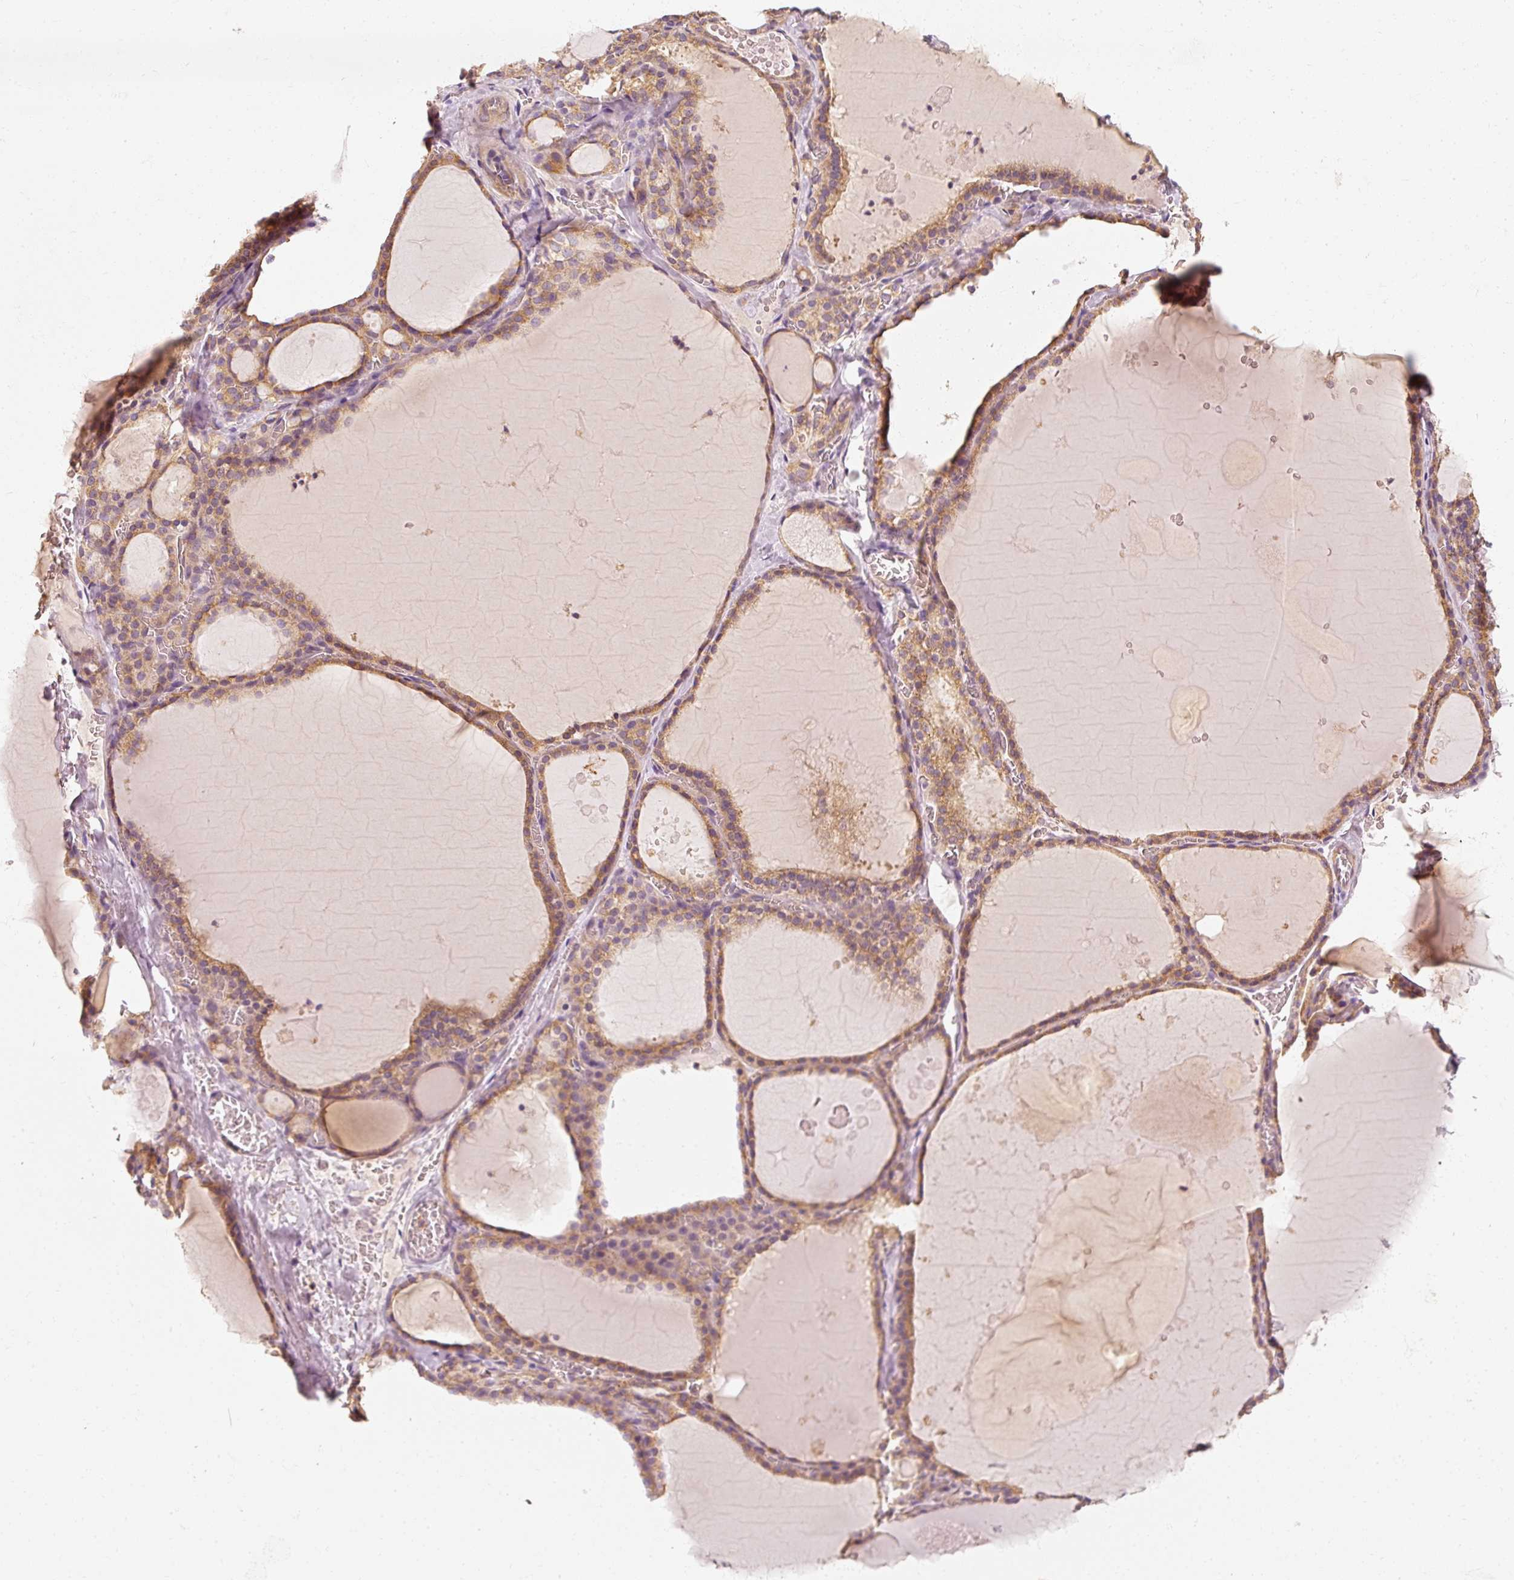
{"staining": {"intensity": "moderate", "quantity": ">75%", "location": "cytoplasmic/membranous"}, "tissue": "thyroid gland", "cell_type": "Glandular cells", "image_type": "normal", "snomed": [{"axis": "morphology", "description": "Normal tissue, NOS"}, {"axis": "topography", "description": "Thyroid gland"}], "caption": "Glandular cells show medium levels of moderate cytoplasmic/membranous positivity in approximately >75% of cells in benign human thyroid gland. Using DAB (3,3'-diaminobenzidine) (brown) and hematoxylin (blue) stains, captured at high magnification using brightfield microscopy.", "gene": "TOMM40", "patient": {"sex": "male", "age": 56}}